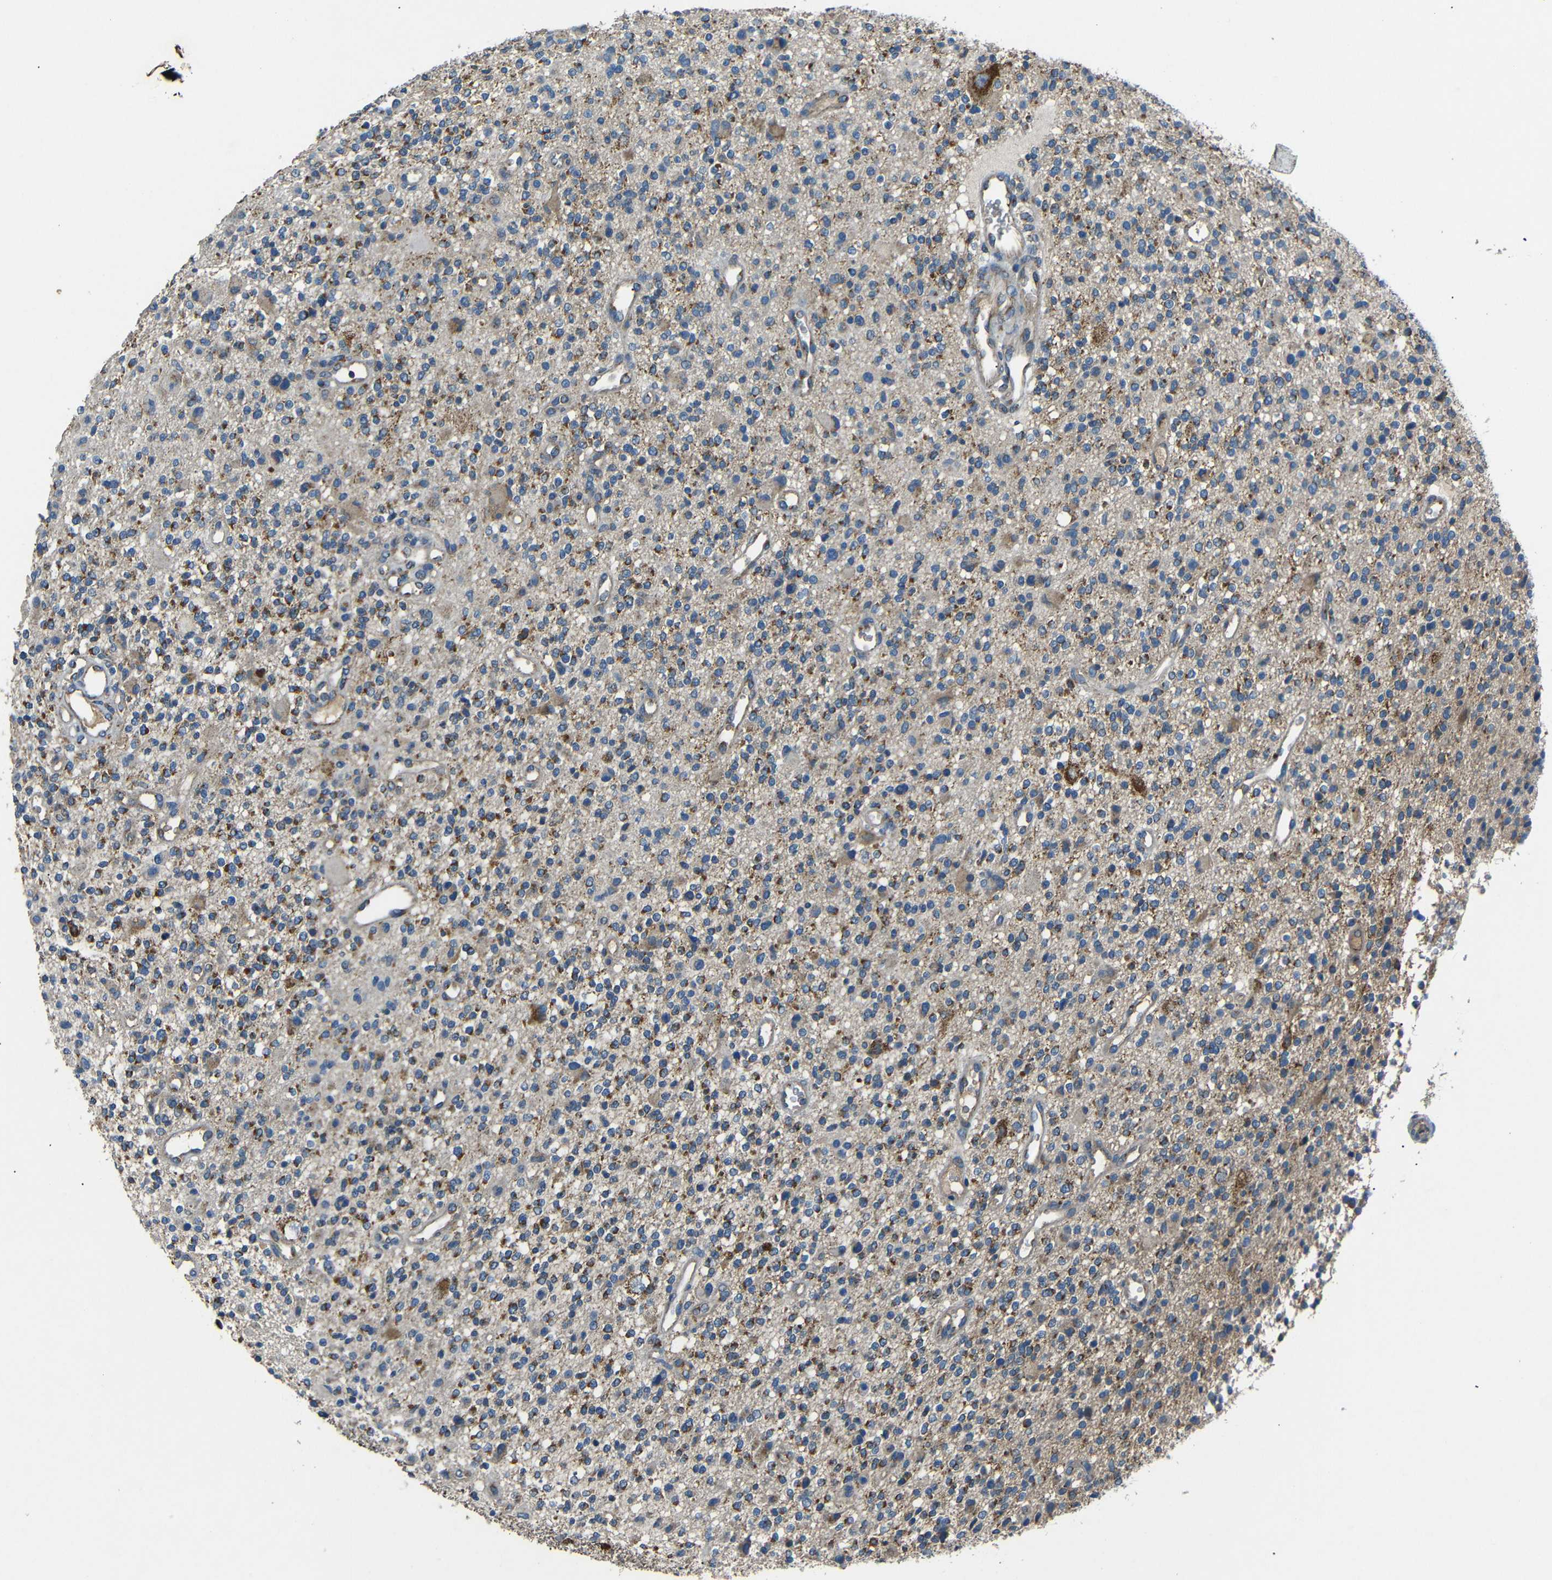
{"staining": {"intensity": "moderate", "quantity": "25%-75%", "location": "cytoplasmic/membranous"}, "tissue": "glioma", "cell_type": "Tumor cells", "image_type": "cancer", "snomed": [{"axis": "morphology", "description": "Glioma, malignant, High grade"}, {"axis": "topography", "description": "Brain"}], "caption": "Brown immunohistochemical staining in human glioma reveals moderate cytoplasmic/membranous positivity in about 25%-75% of tumor cells.", "gene": "NETO2", "patient": {"sex": "male", "age": 48}}